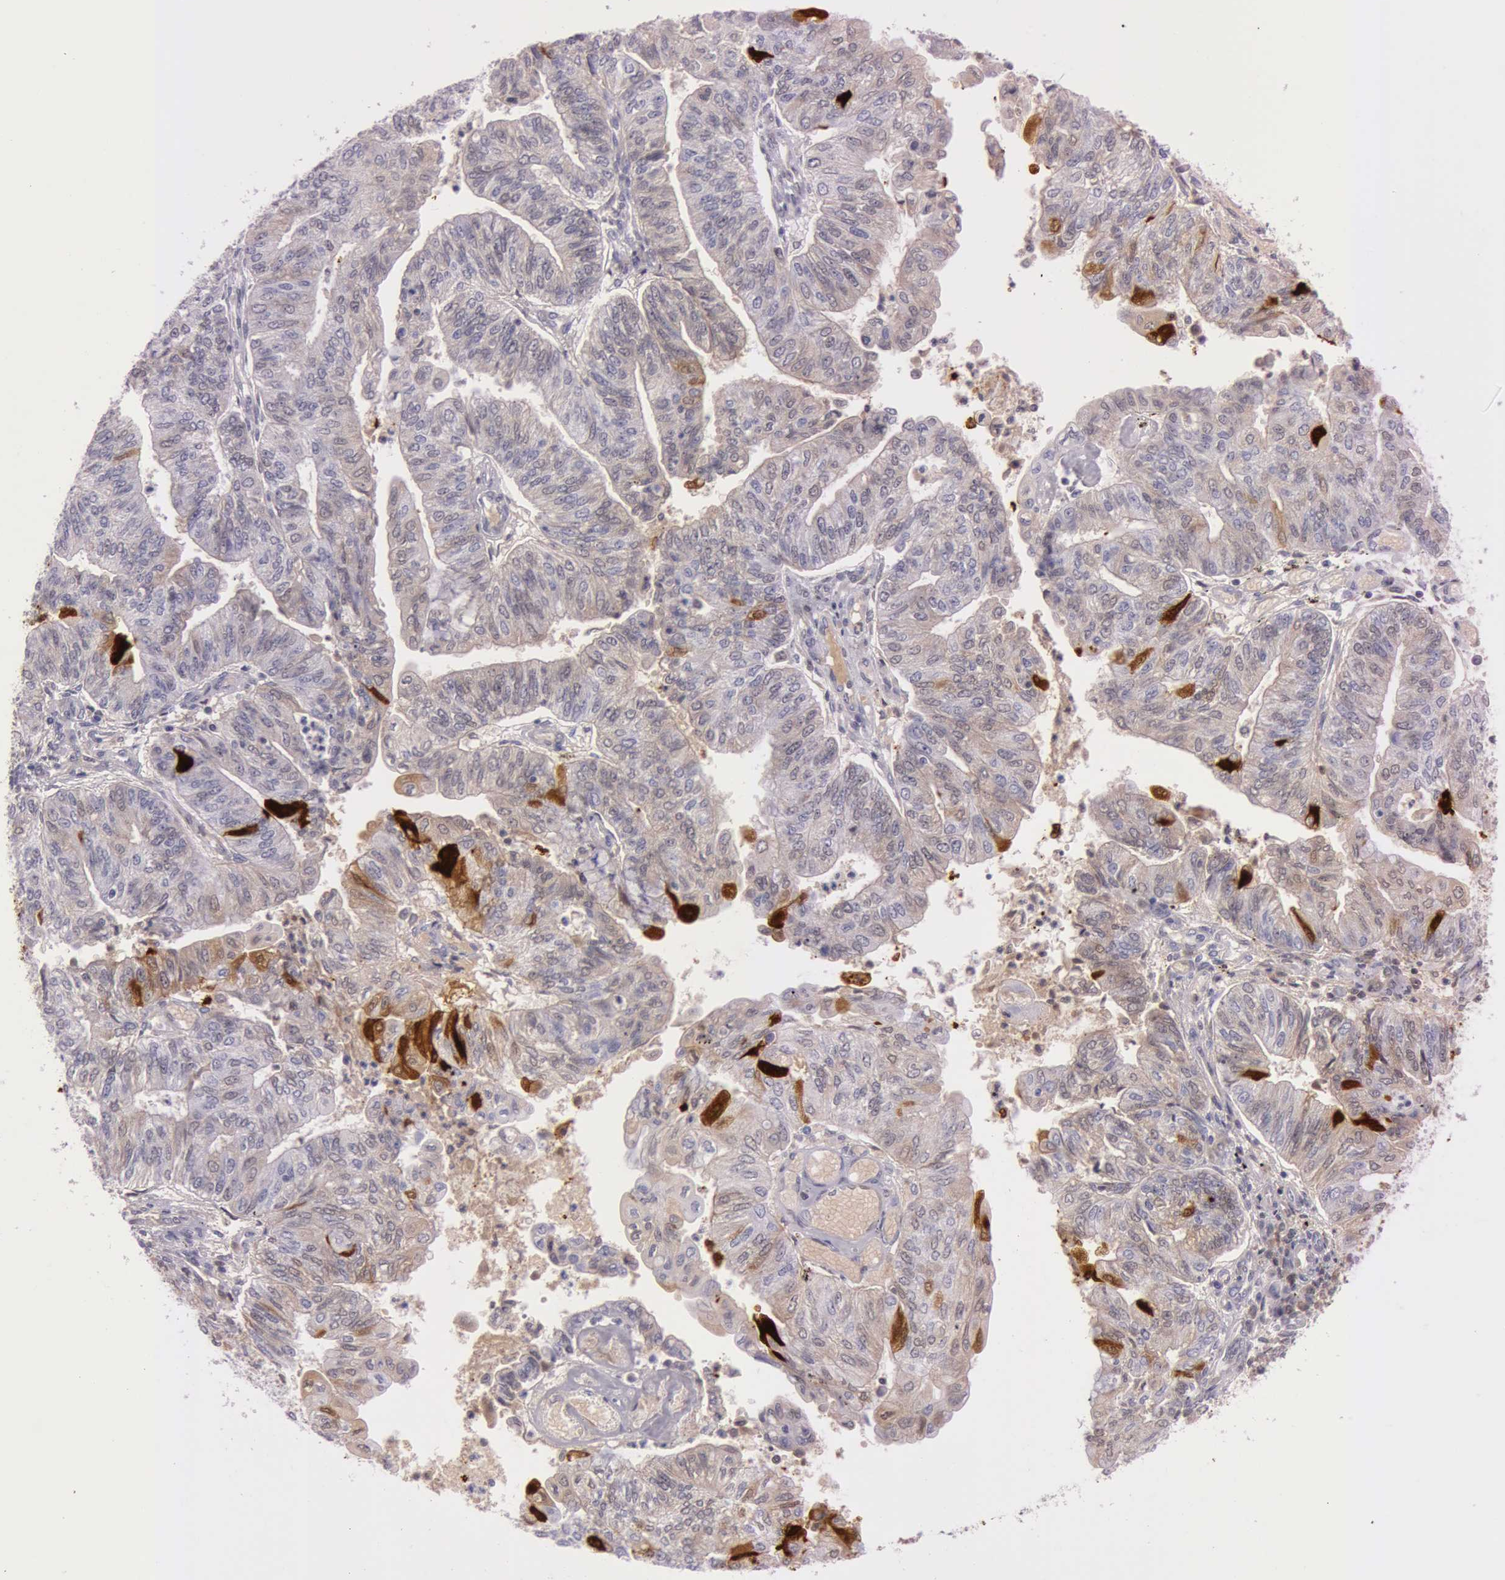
{"staining": {"intensity": "strong", "quantity": "<25%", "location": "cytoplasmic/membranous"}, "tissue": "endometrial cancer", "cell_type": "Tumor cells", "image_type": "cancer", "snomed": [{"axis": "morphology", "description": "Adenocarcinoma, NOS"}, {"axis": "topography", "description": "Endometrium"}], "caption": "Immunohistochemistry (IHC) staining of endometrial cancer (adenocarcinoma), which demonstrates medium levels of strong cytoplasmic/membranous staining in about <25% of tumor cells indicating strong cytoplasmic/membranous protein expression. The staining was performed using DAB (brown) for protein detection and nuclei were counterstained in hematoxylin (blue).", "gene": "S100A7", "patient": {"sex": "female", "age": 59}}